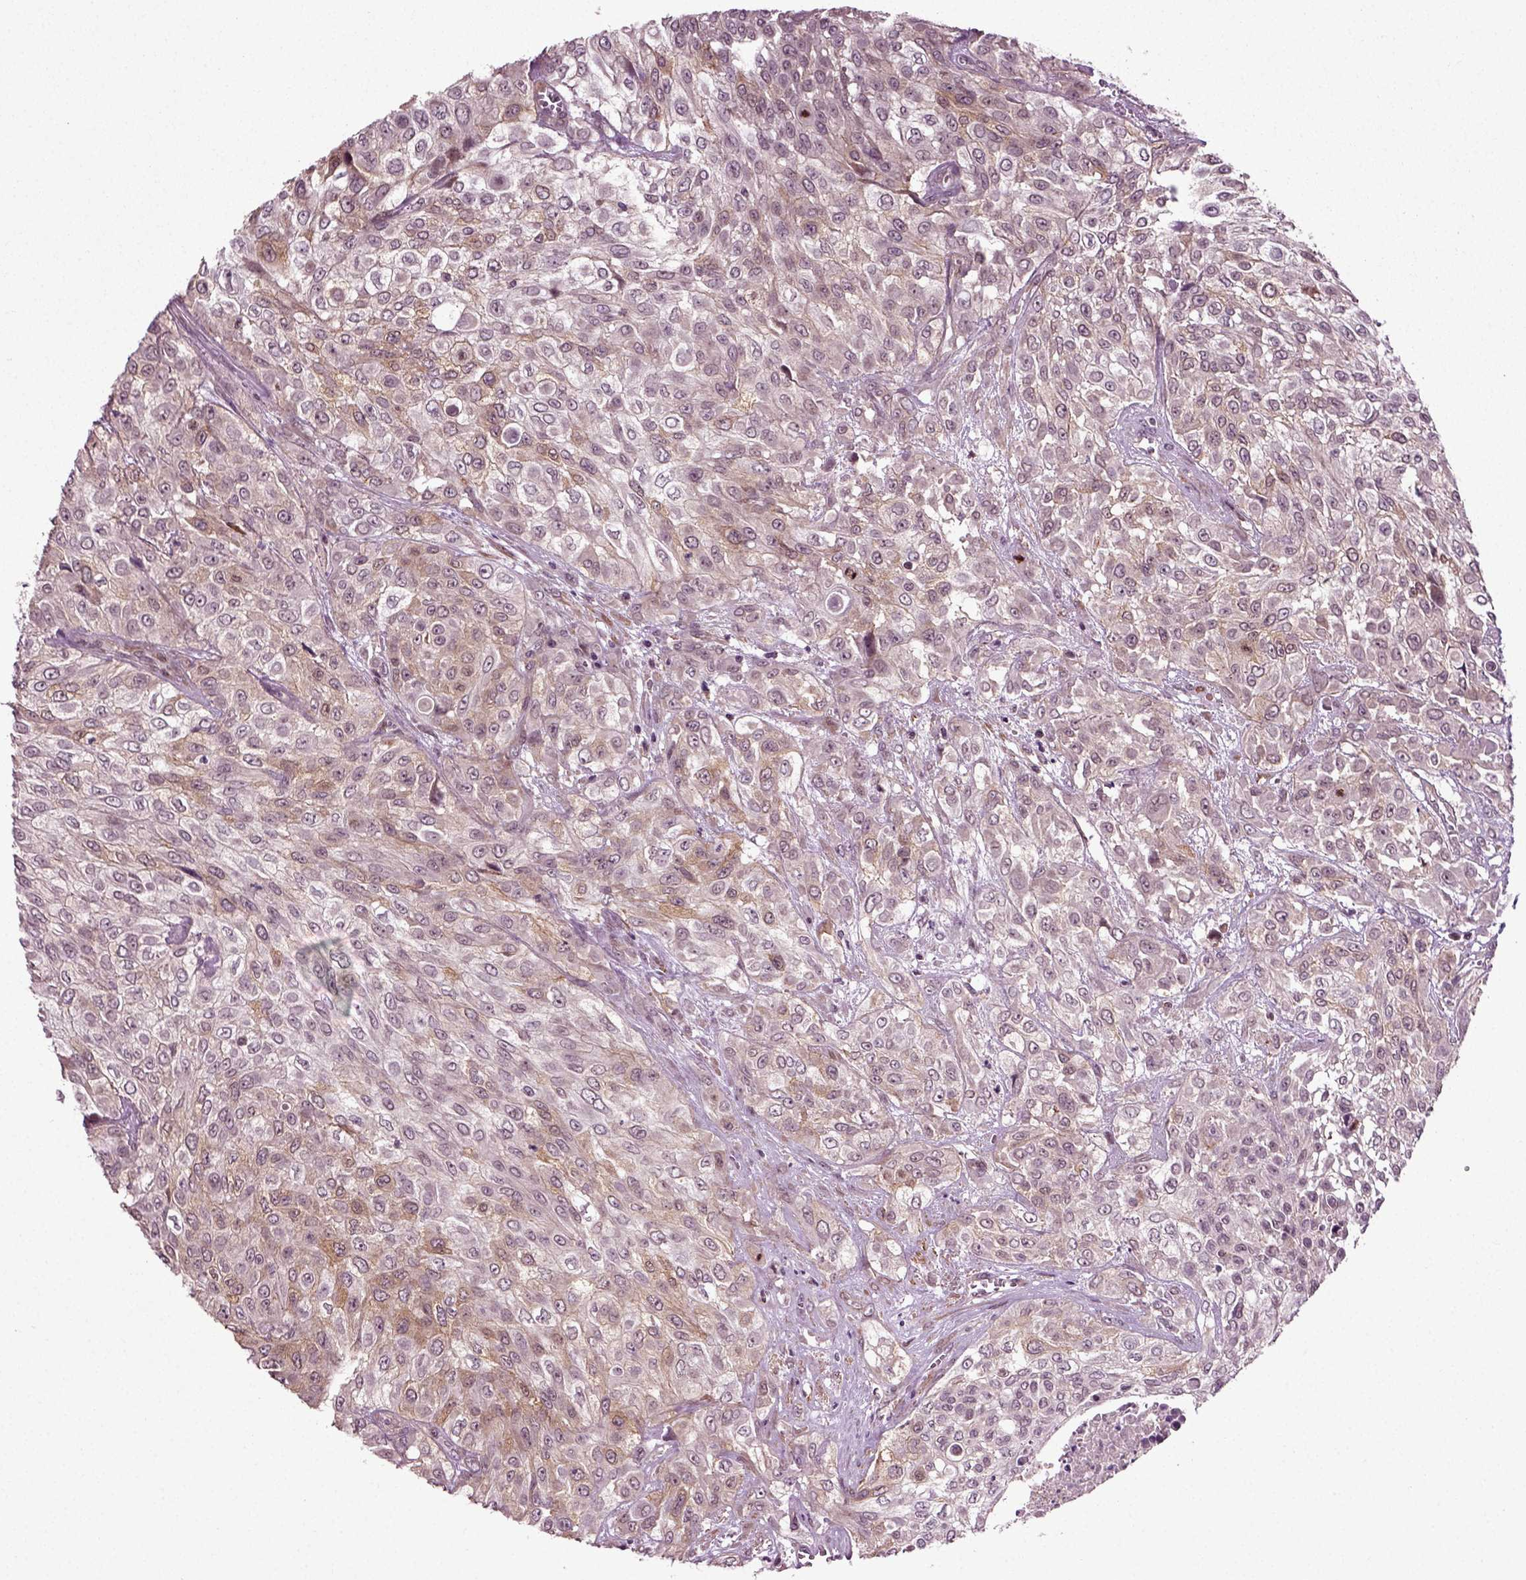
{"staining": {"intensity": "moderate", "quantity": "25%-75%", "location": "cytoplasmic/membranous"}, "tissue": "urothelial cancer", "cell_type": "Tumor cells", "image_type": "cancer", "snomed": [{"axis": "morphology", "description": "Urothelial carcinoma, High grade"}, {"axis": "topography", "description": "Urinary bladder"}], "caption": "An IHC photomicrograph of neoplastic tissue is shown. Protein staining in brown highlights moderate cytoplasmic/membranous positivity in urothelial cancer within tumor cells.", "gene": "KNSTRN", "patient": {"sex": "male", "age": 57}}